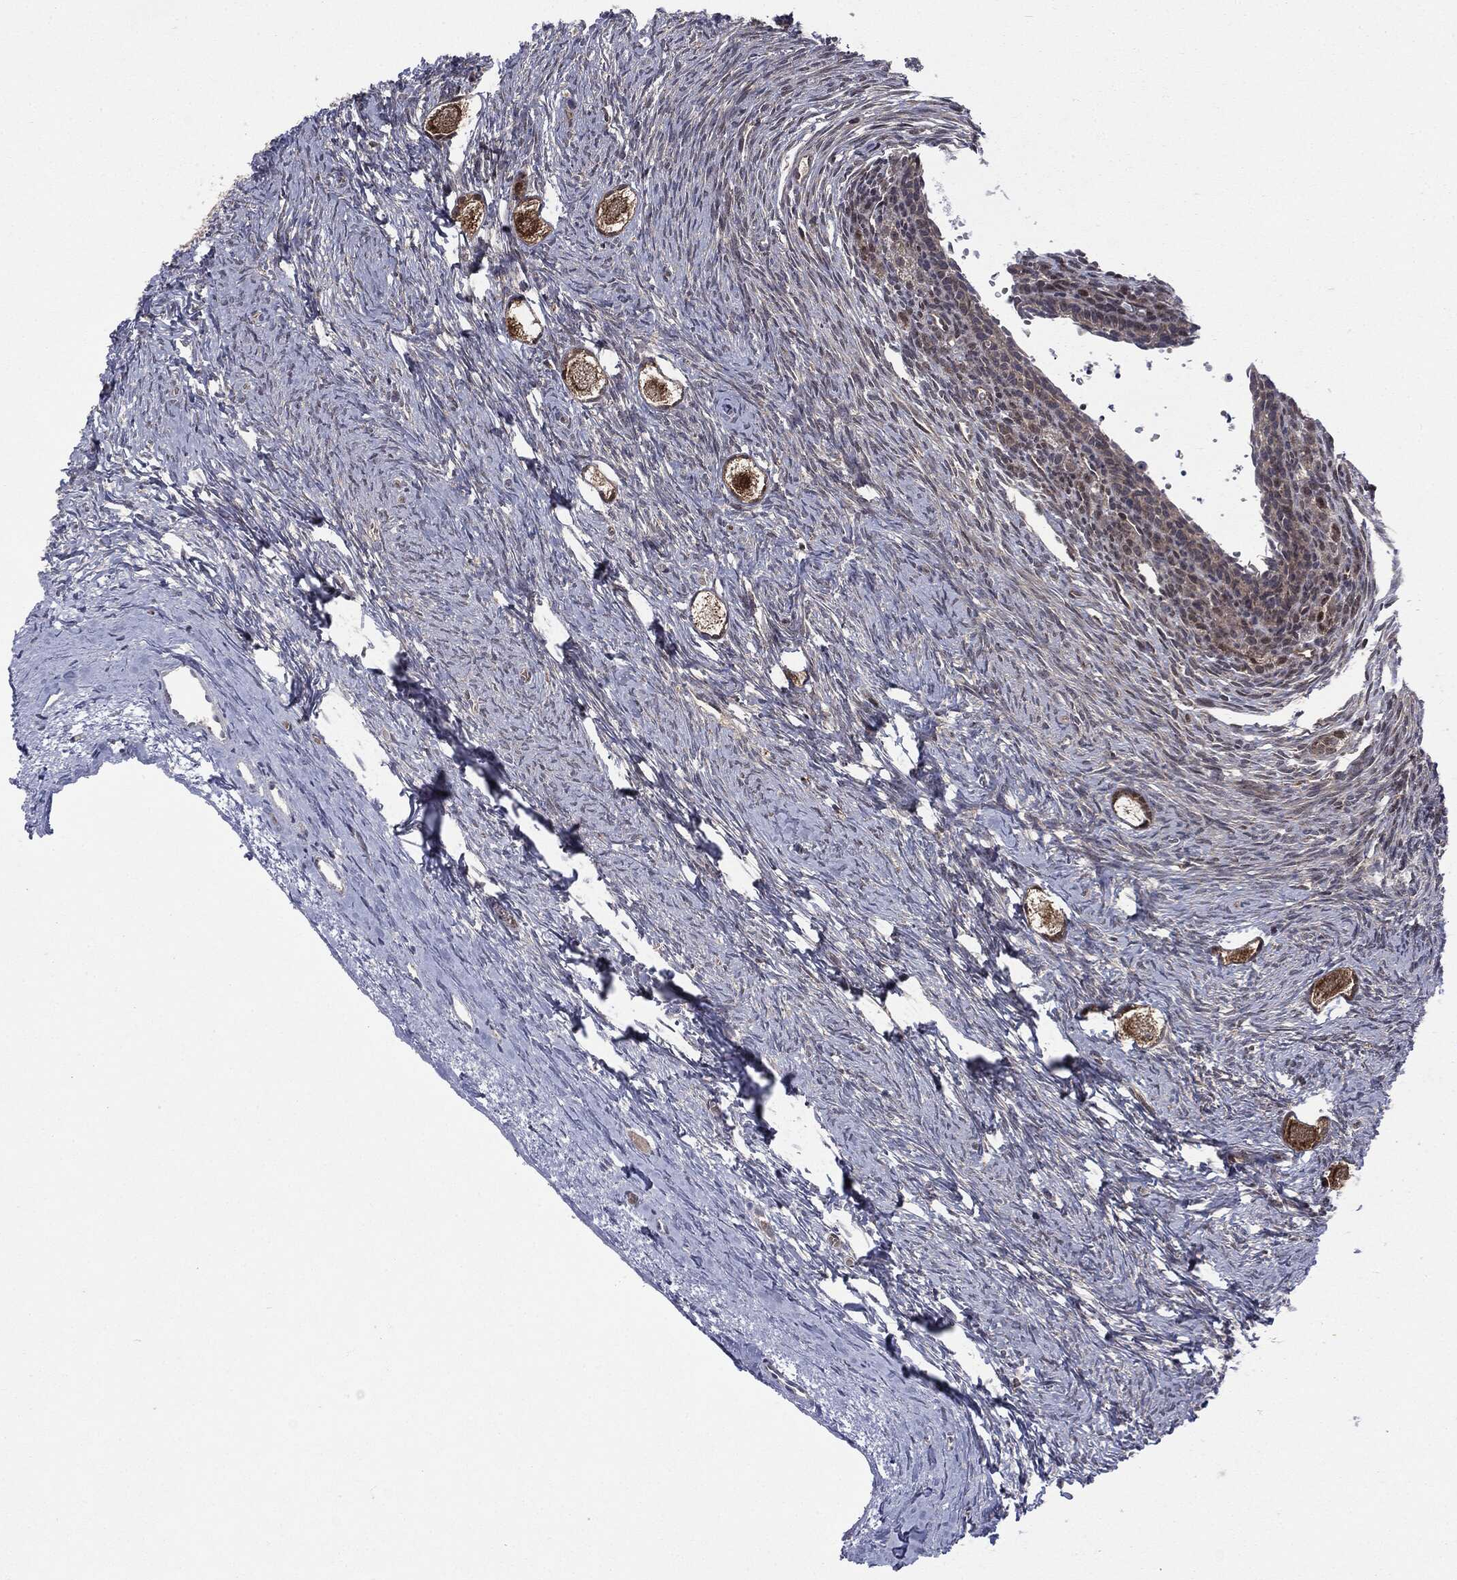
{"staining": {"intensity": "strong", "quantity": "25%-75%", "location": "cytoplasmic/membranous,nuclear"}, "tissue": "ovary", "cell_type": "Follicle cells", "image_type": "normal", "snomed": [{"axis": "morphology", "description": "Normal tissue, NOS"}, {"axis": "topography", "description": "Ovary"}], "caption": "DAB immunohistochemical staining of normal human ovary demonstrates strong cytoplasmic/membranous,nuclear protein expression in approximately 25%-75% of follicle cells. The protein of interest is stained brown, and the nuclei are stained in blue (DAB IHC with brightfield microscopy, high magnification).", "gene": "PTPA", "patient": {"sex": "female", "age": 27}}